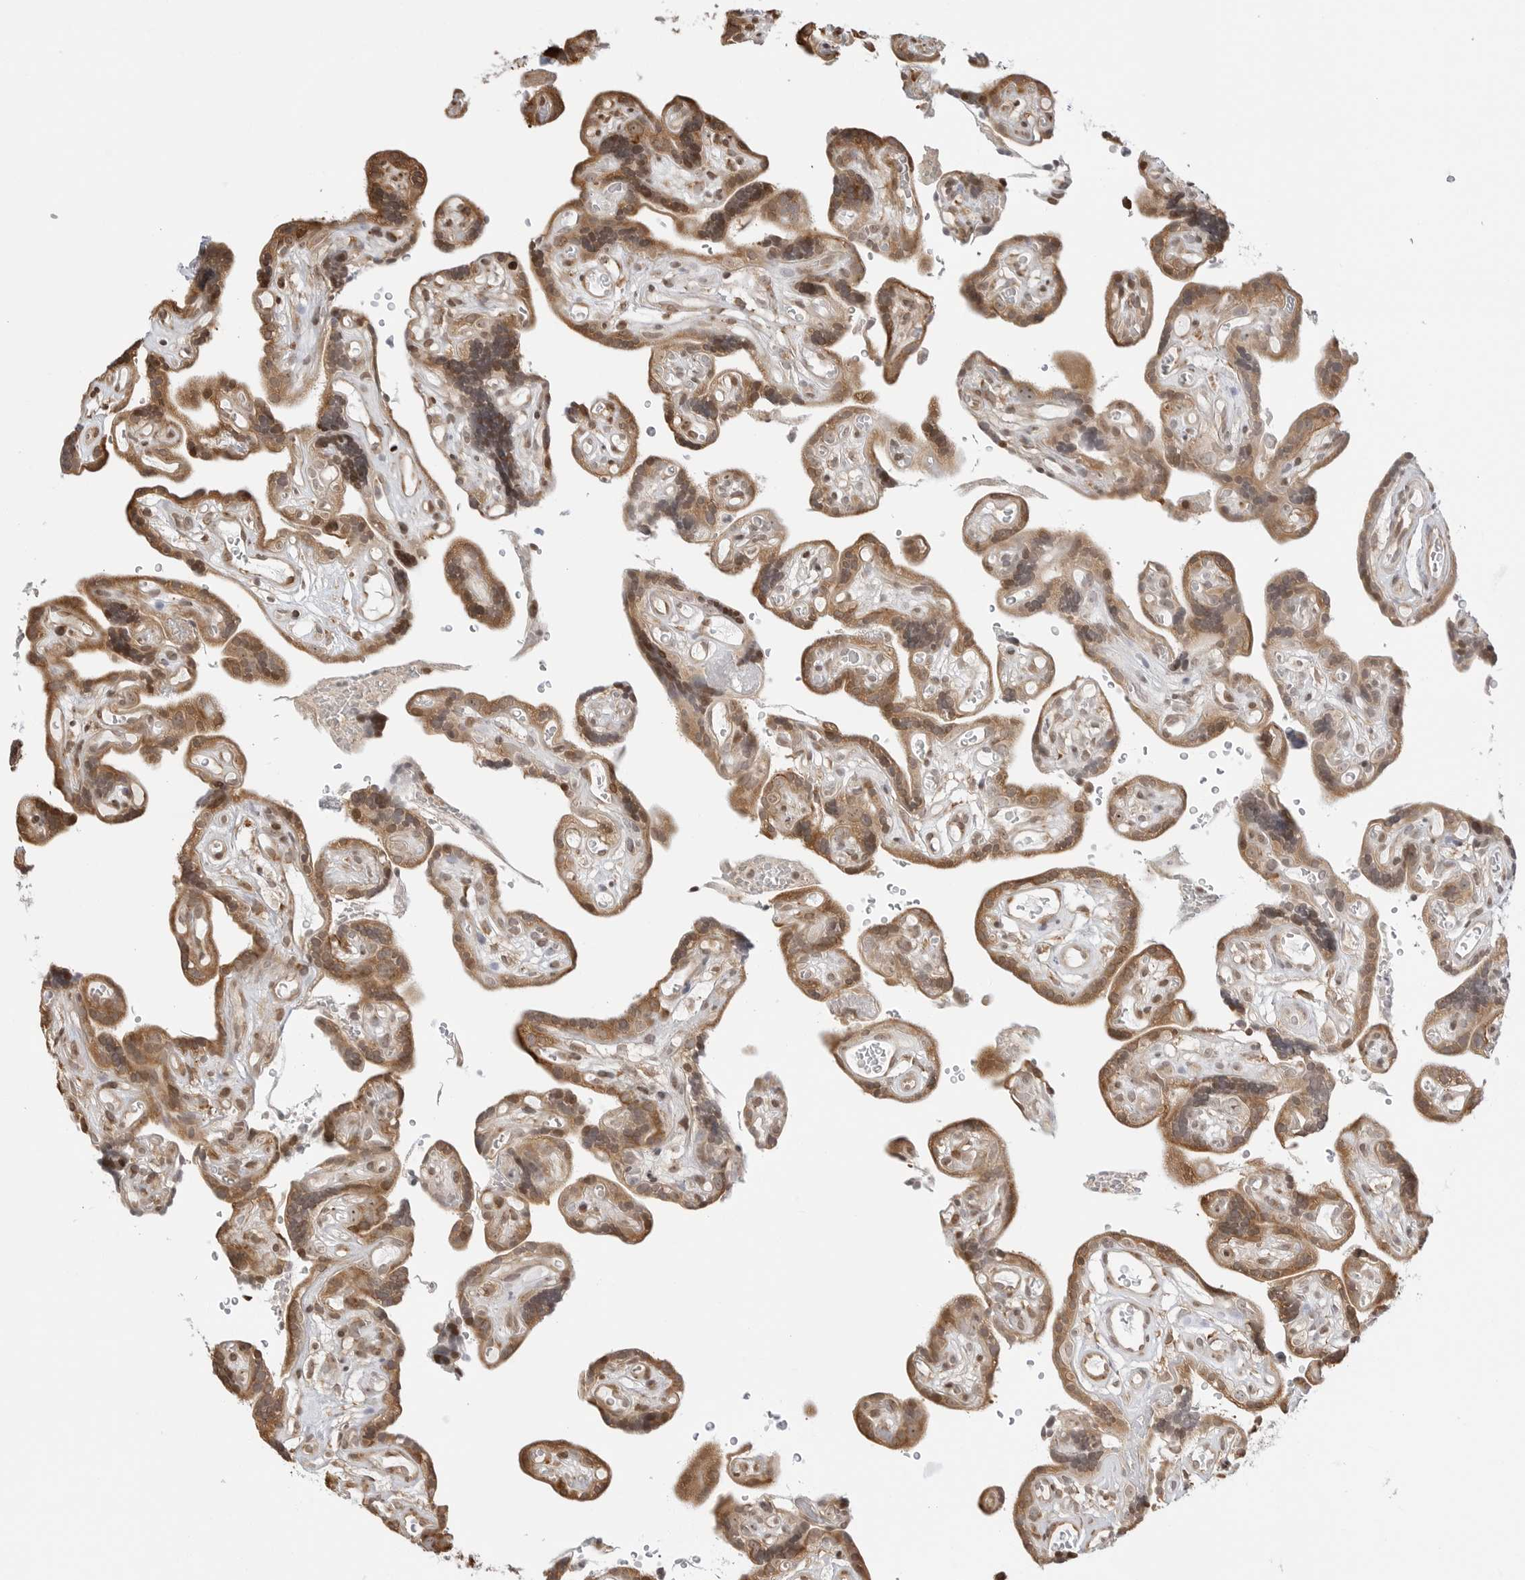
{"staining": {"intensity": "moderate", "quantity": ">75%", "location": "cytoplasmic/membranous,nuclear"}, "tissue": "placenta", "cell_type": "Decidual cells", "image_type": "normal", "snomed": [{"axis": "morphology", "description": "Normal tissue, NOS"}, {"axis": "topography", "description": "Placenta"}], "caption": "IHC of unremarkable placenta exhibits medium levels of moderate cytoplasmic/membranous,nuclear expression in about >75% of decidual cells.", "gene": "FKBP14", "patient": {"sex": "female", "age": 30}}